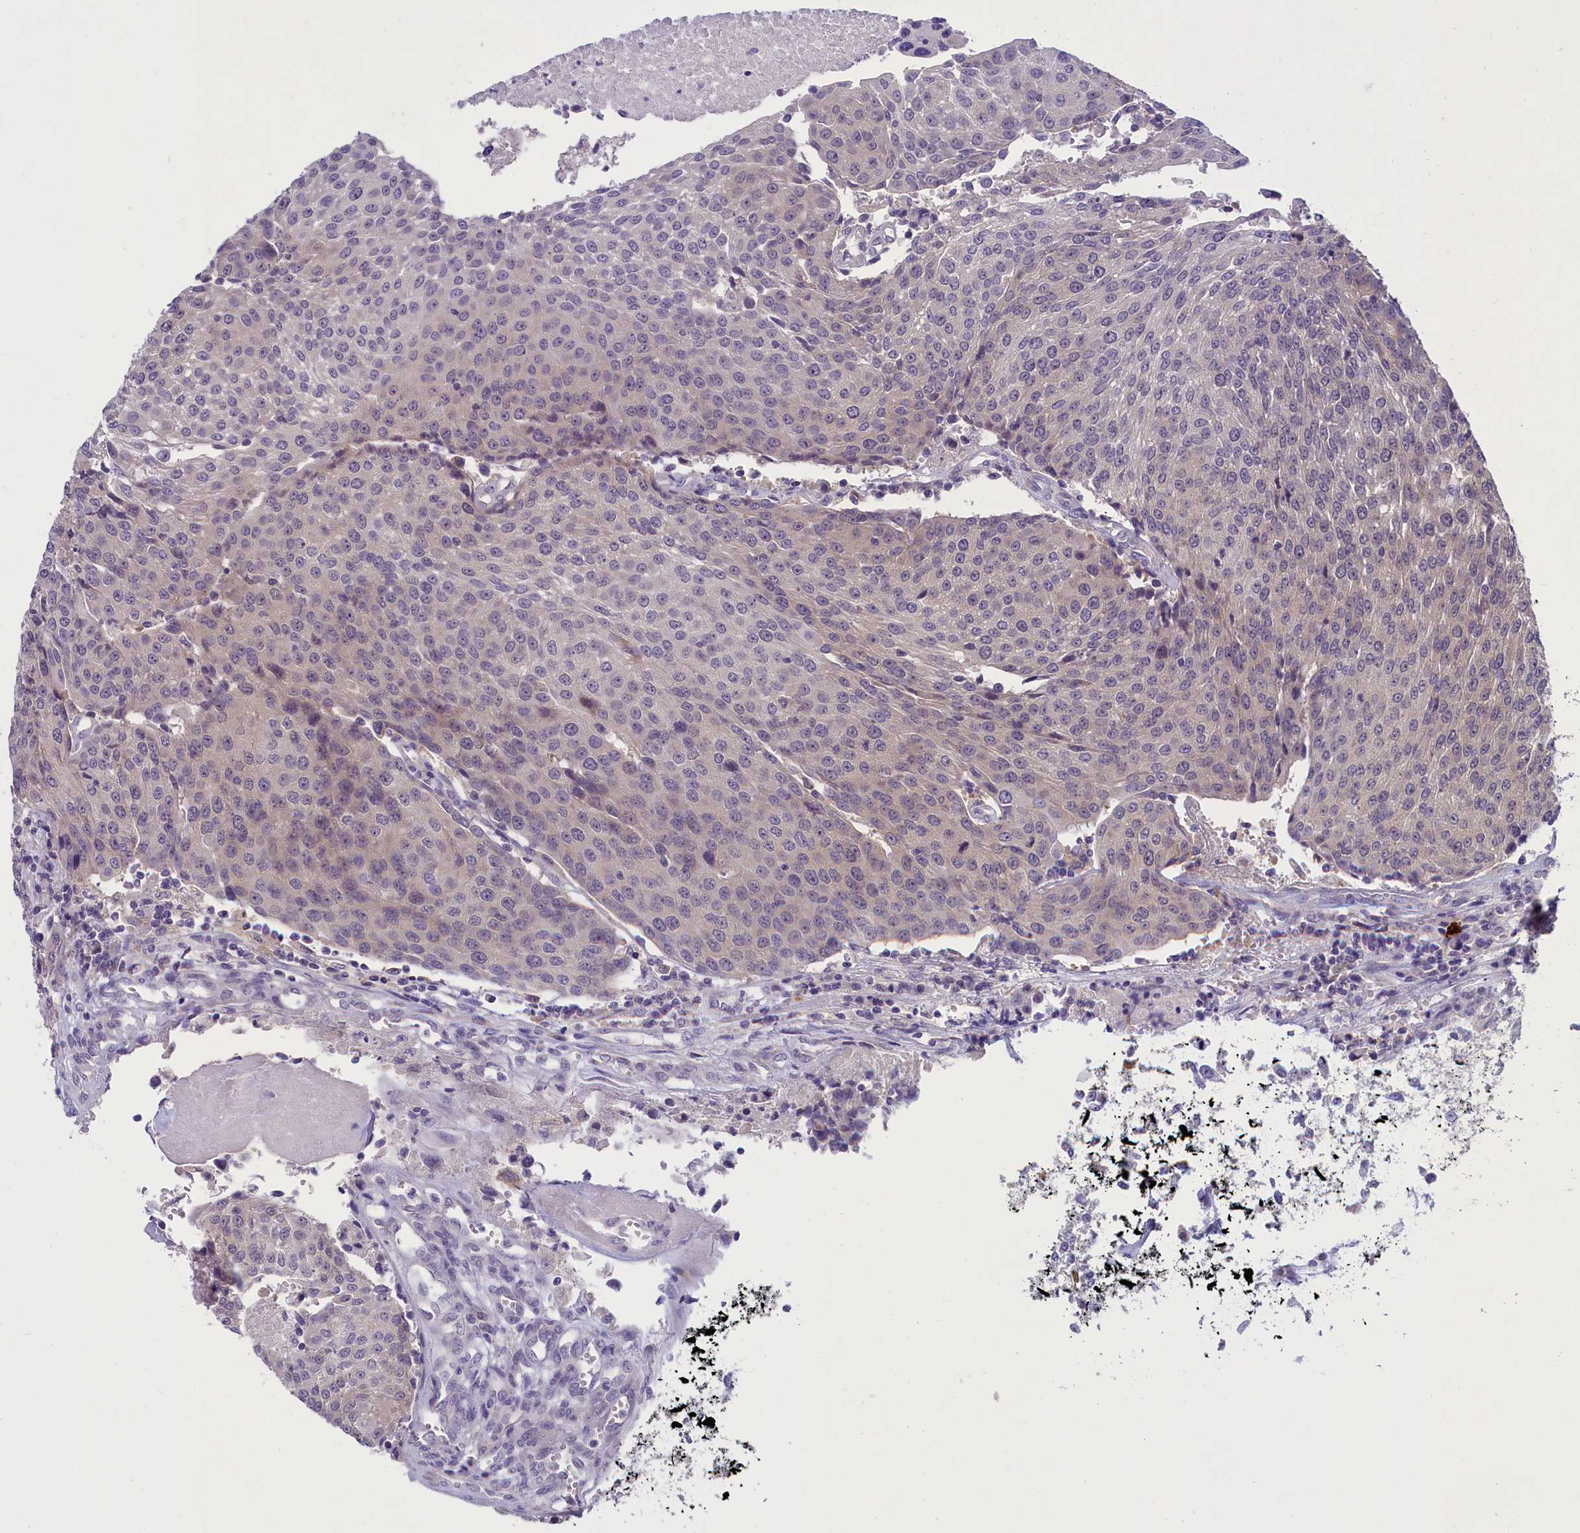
{"staining": {"intensity": "weak", "quantity": "<25%", "location": "cytoplasmic/membranous"}, "tissue": "urothelial cancer", "cell_type": "Tumor cells", "image_type": "cancer", "snomed": [{"axis": "morphology", "description": "Urothelial carcinoma, High grade"}, {"axis": "topography", "description": "Urinary bladder"}], "caption": "IHC of urothelial cancer displays no expression in tumor cells. The staining was performed using DAB to visualize the protein expression in brown, while the nuclei were stained in blue with hematoxylin (Magnification: 20x).", "gene": "ENPP6", "patient": {"sex": "female", "age": 85}}